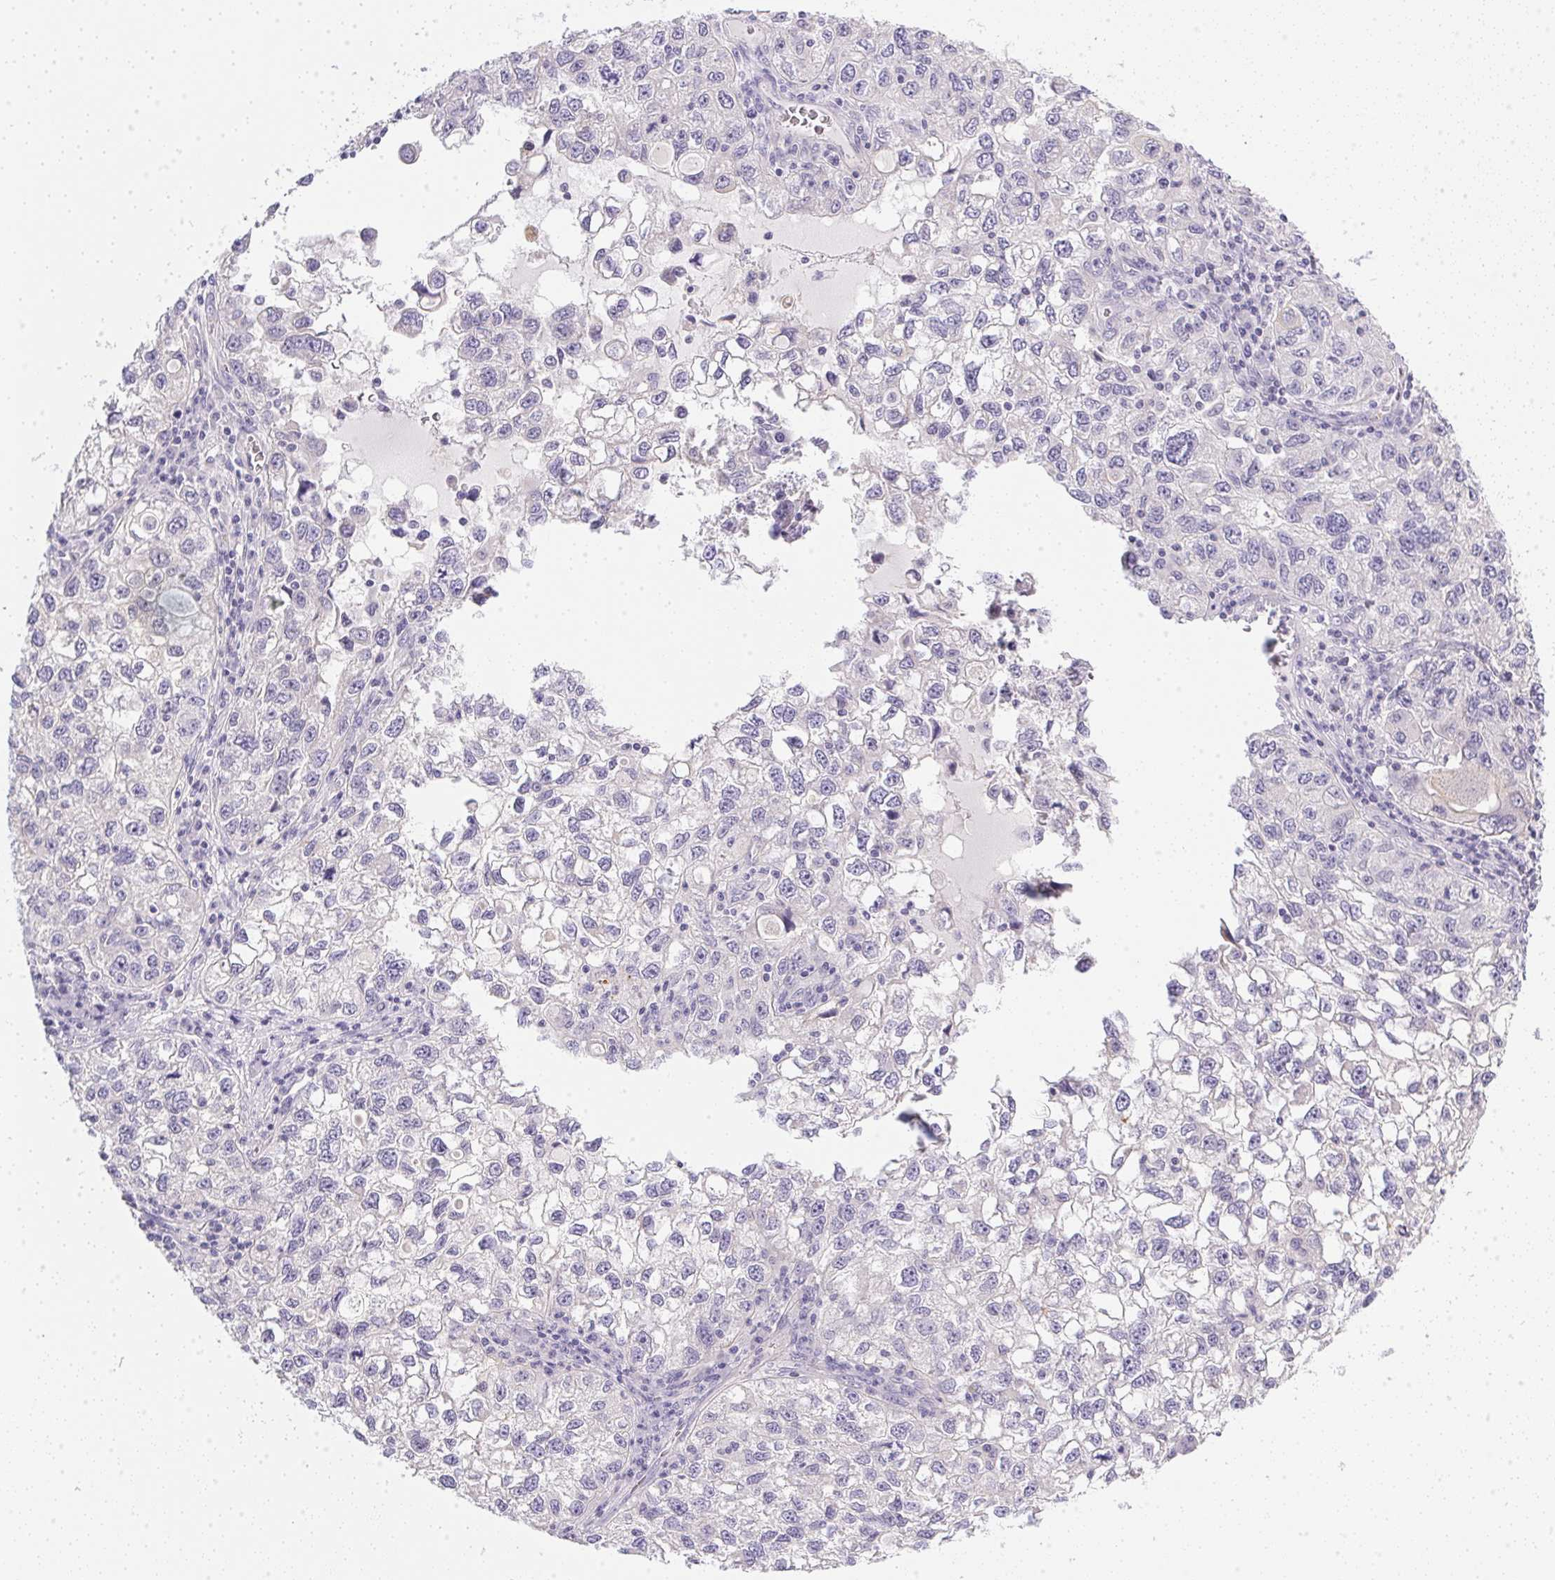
{"staining": {"intensity": "negative", "quantity": "none", "location": "none"}, "tissue": "cervical cancer", "cell_type": "Tumor cells", "image_type": "cancer", "snomed": [{"axis": "morphology", "description": "Squamous cell carcinoma, NOS"}, {"axis": "topography", "description": "Cervix"}], "caption": "IHC image of neoplastic tissue: cervical squamous cell carcinoma stained with DAB exhibits no significant protein staining in tumor cells.", "gene": "SLC17A7", "patient": {"sex": "female", "age": 55}}